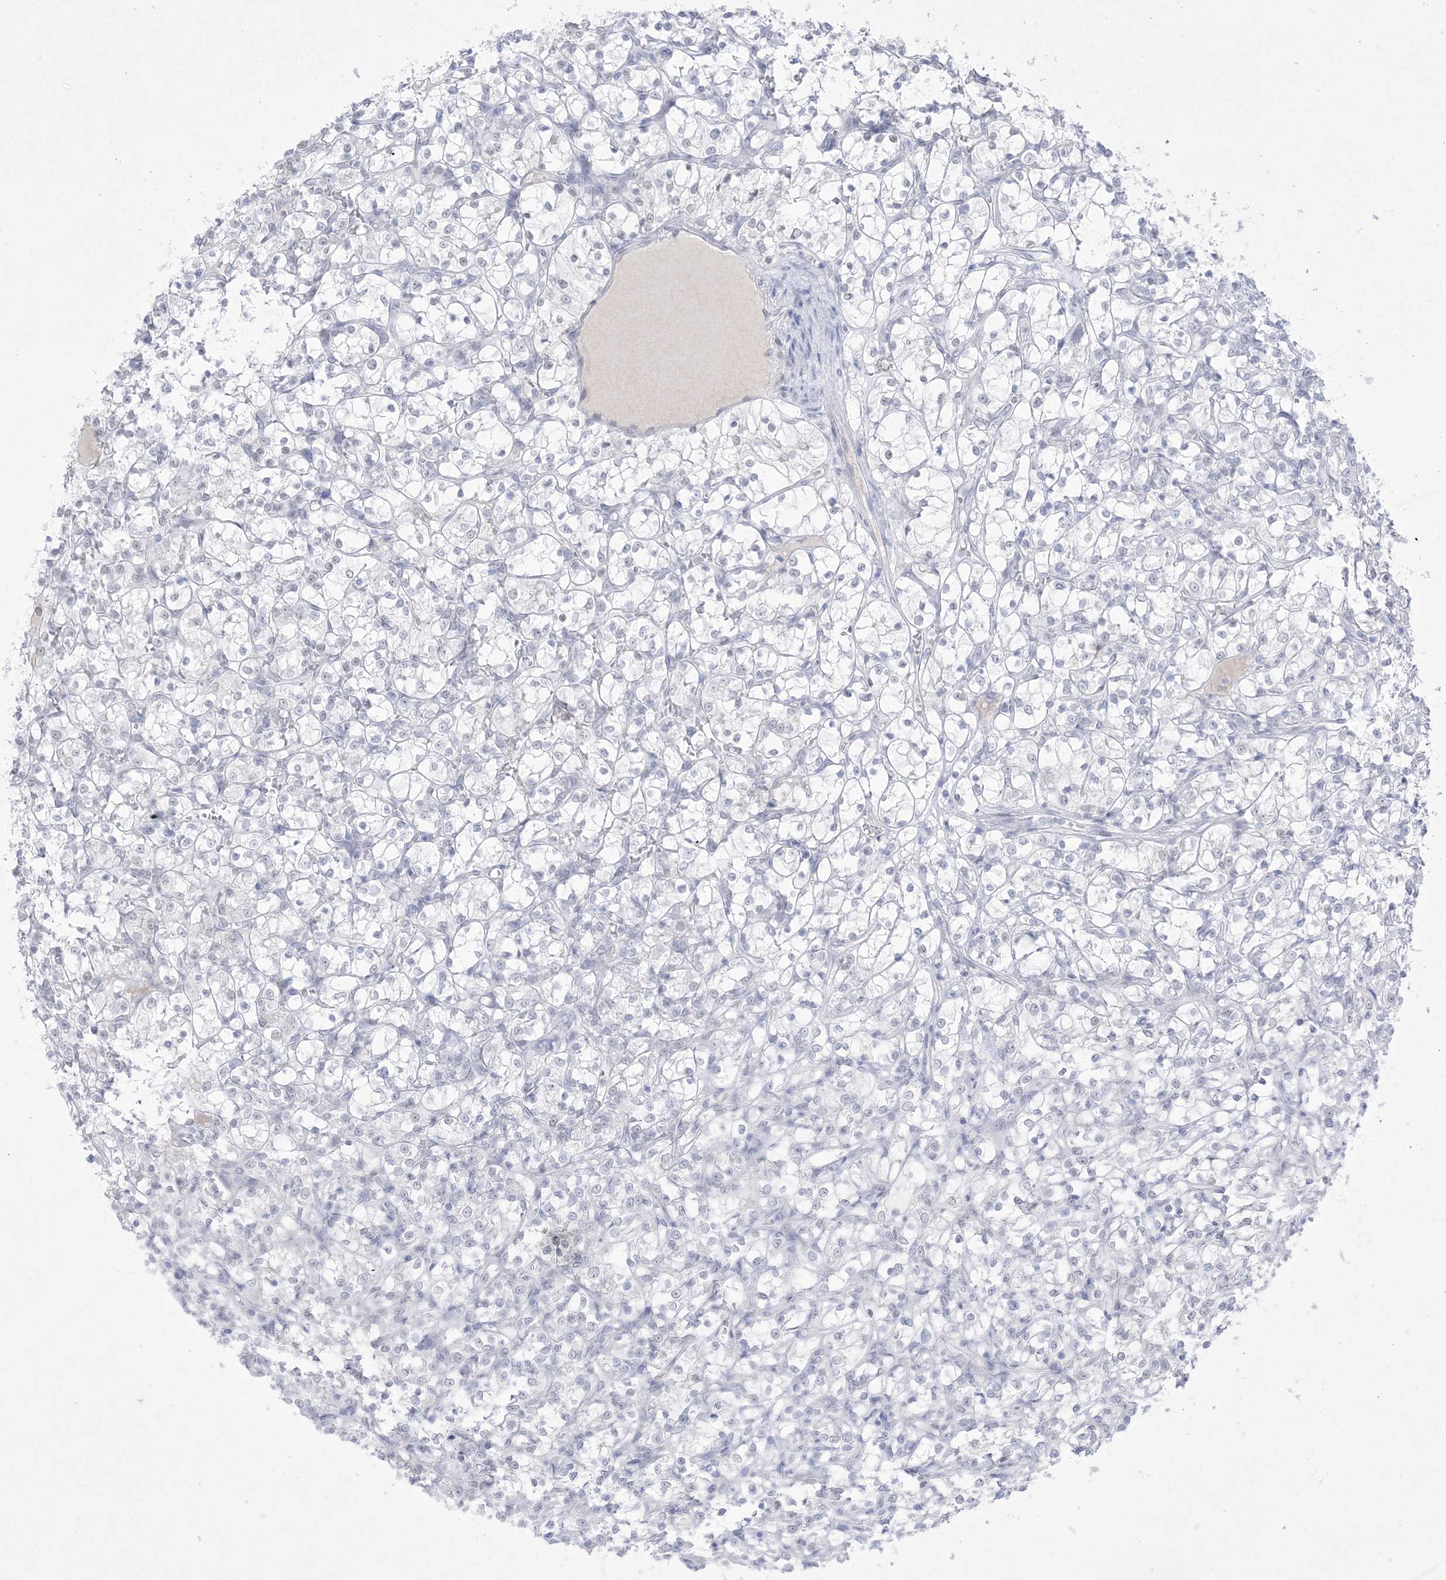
{"staining": {"intensity": "negative", "quantity": "none", "location": "none"}, "tissue": "renal cancer", "cell_type": "Tumor cells", "image_type": "cancer", "snomed": [{"axis": "morphology", "description": "Adenocarcinoma, NOS"}, {"axis": "topography", "description": "Kidney"}], "caption": "This is a micrograph of immunohistochemistry (IHC) staining of renal cancer (adenocarcinoma), which shows no positivity in tumor cells.", "gene": "HOMEZ", "patient": {"sex": "female", "age": 69}}